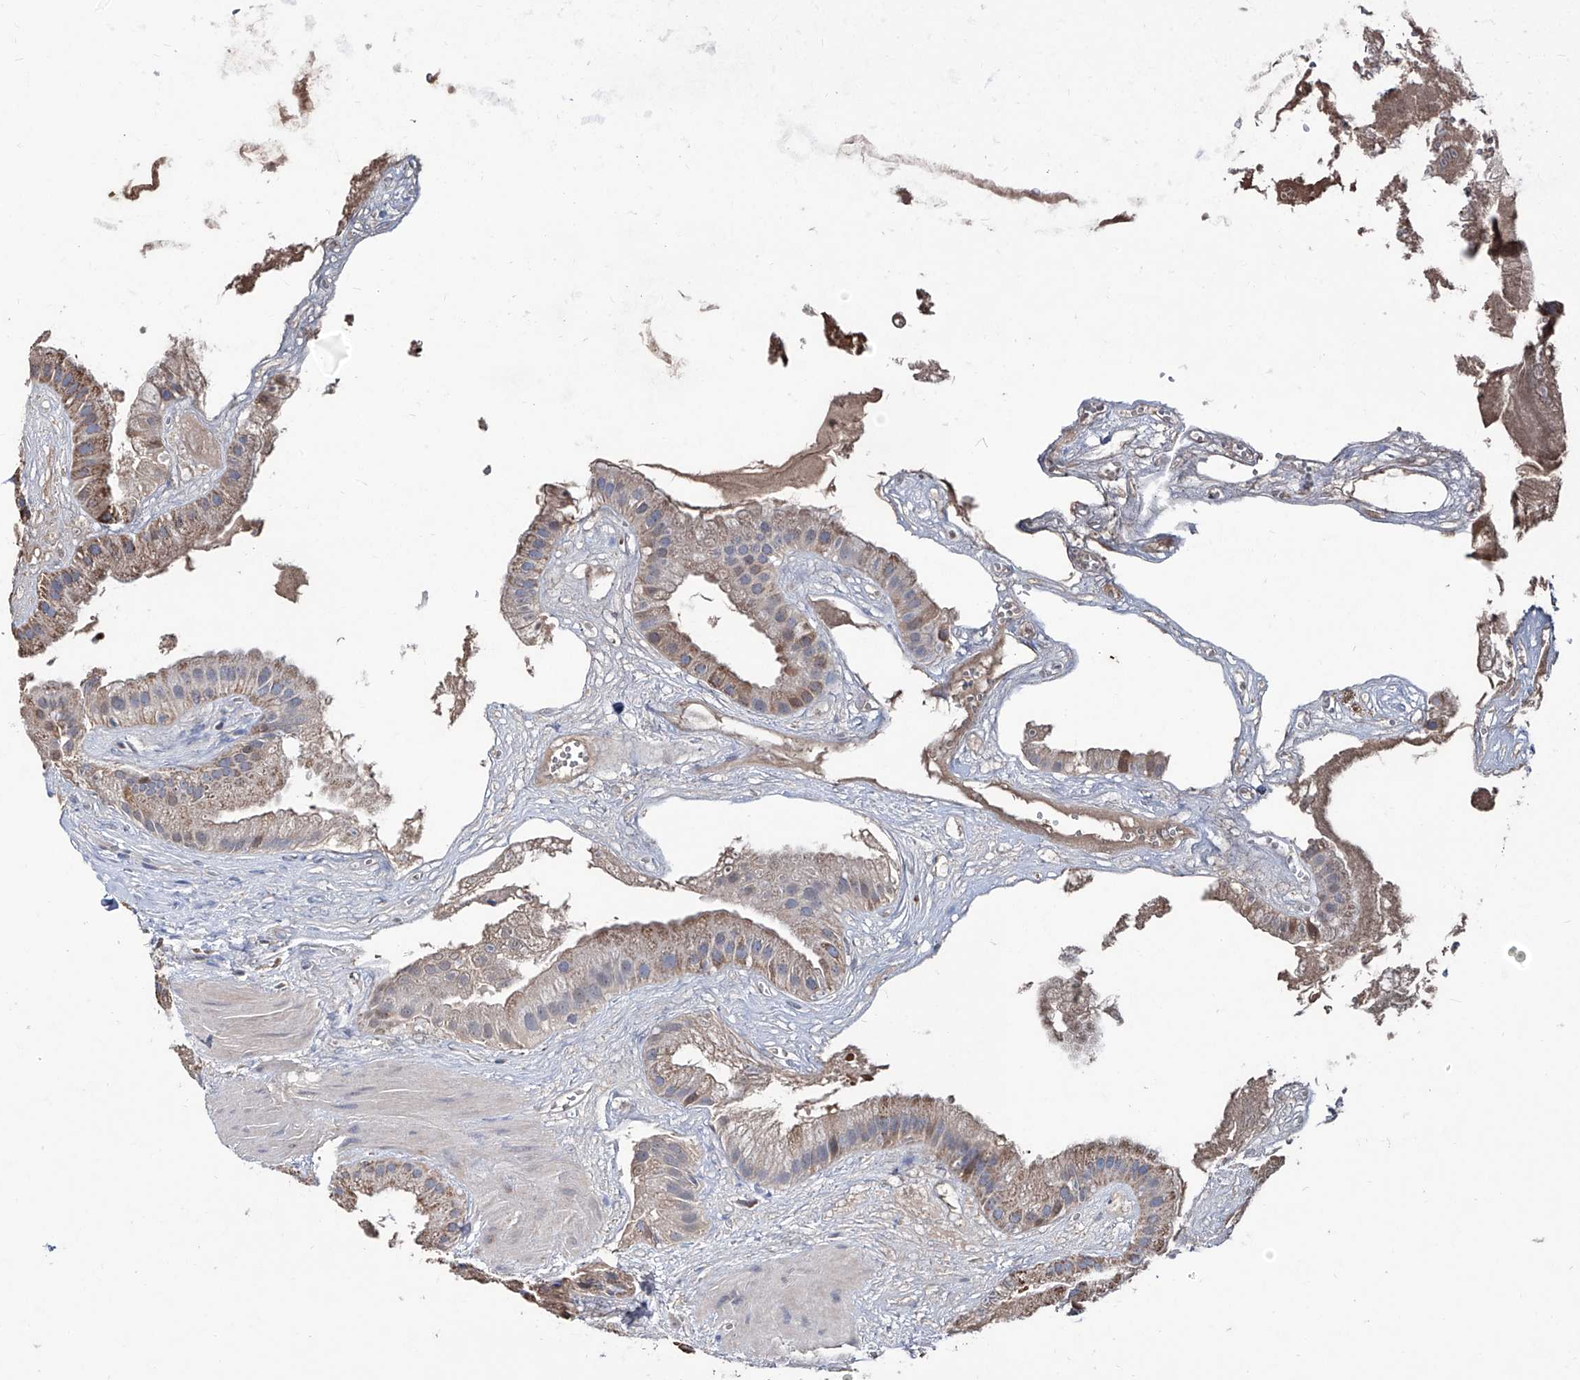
{"staining": {"intensity": "strong", "quantity": ">75%", "location": "cytoplasmic/membranous"}, "tissue": "gallbladder", "cell_type": "Glandular cells", "image_type": "normal", "snomed": [{"axis": "morphology", "description": "Normal tissue, NOS"}, {"axis": "topography", "description": "Gallbladder"}], "caption": "The micrograph reveals staining of normal gallbladder, revealing strong cytoplasmic/membranous protein positivity (brown color) within glandular cells. (Brightfield microscopy of DAB IHC at high magnification).", "gene": "NHS", "patient": {"sex": "male", "age": 55}}